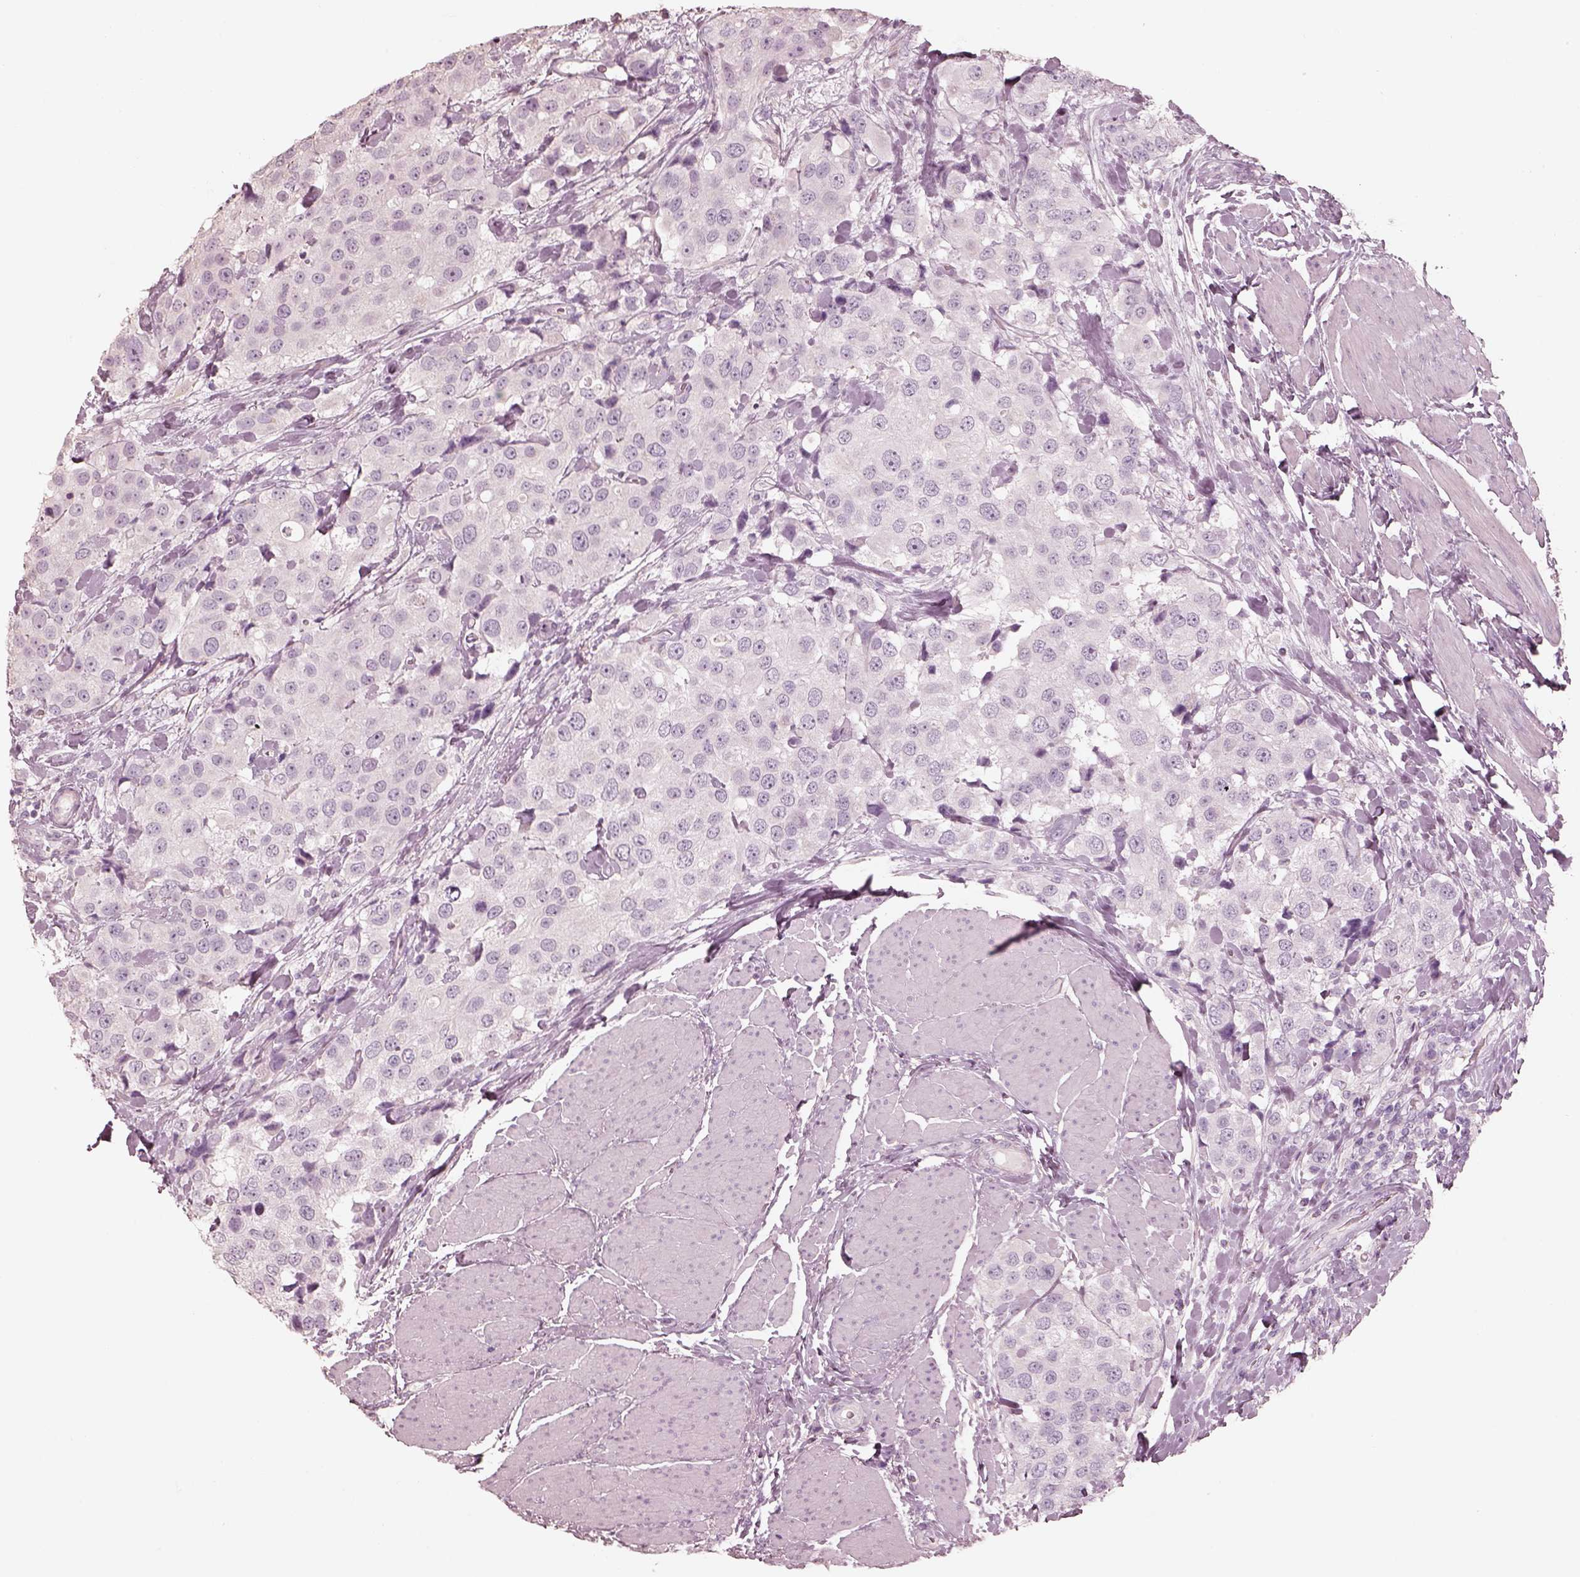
{"staining": {"intensity": "negative", "quantity": "none", "location": "none"}, "tissue": "urothelial cancer", "cell_type": "Tumor cells", "image_type": "cancer", "snomed": [{"axis": "morphology", "description": "Urothelial carcinoma, High grade"}, {"axis": "topography", "description": "Urinary bladder"}], "caption": "Immunohistochemistry of urothelial carcinoma (high-grade) demonstrates no positivity in tumor cells.", "gene": "ZP4", "patient": {"sex": "female", "age": 64}}